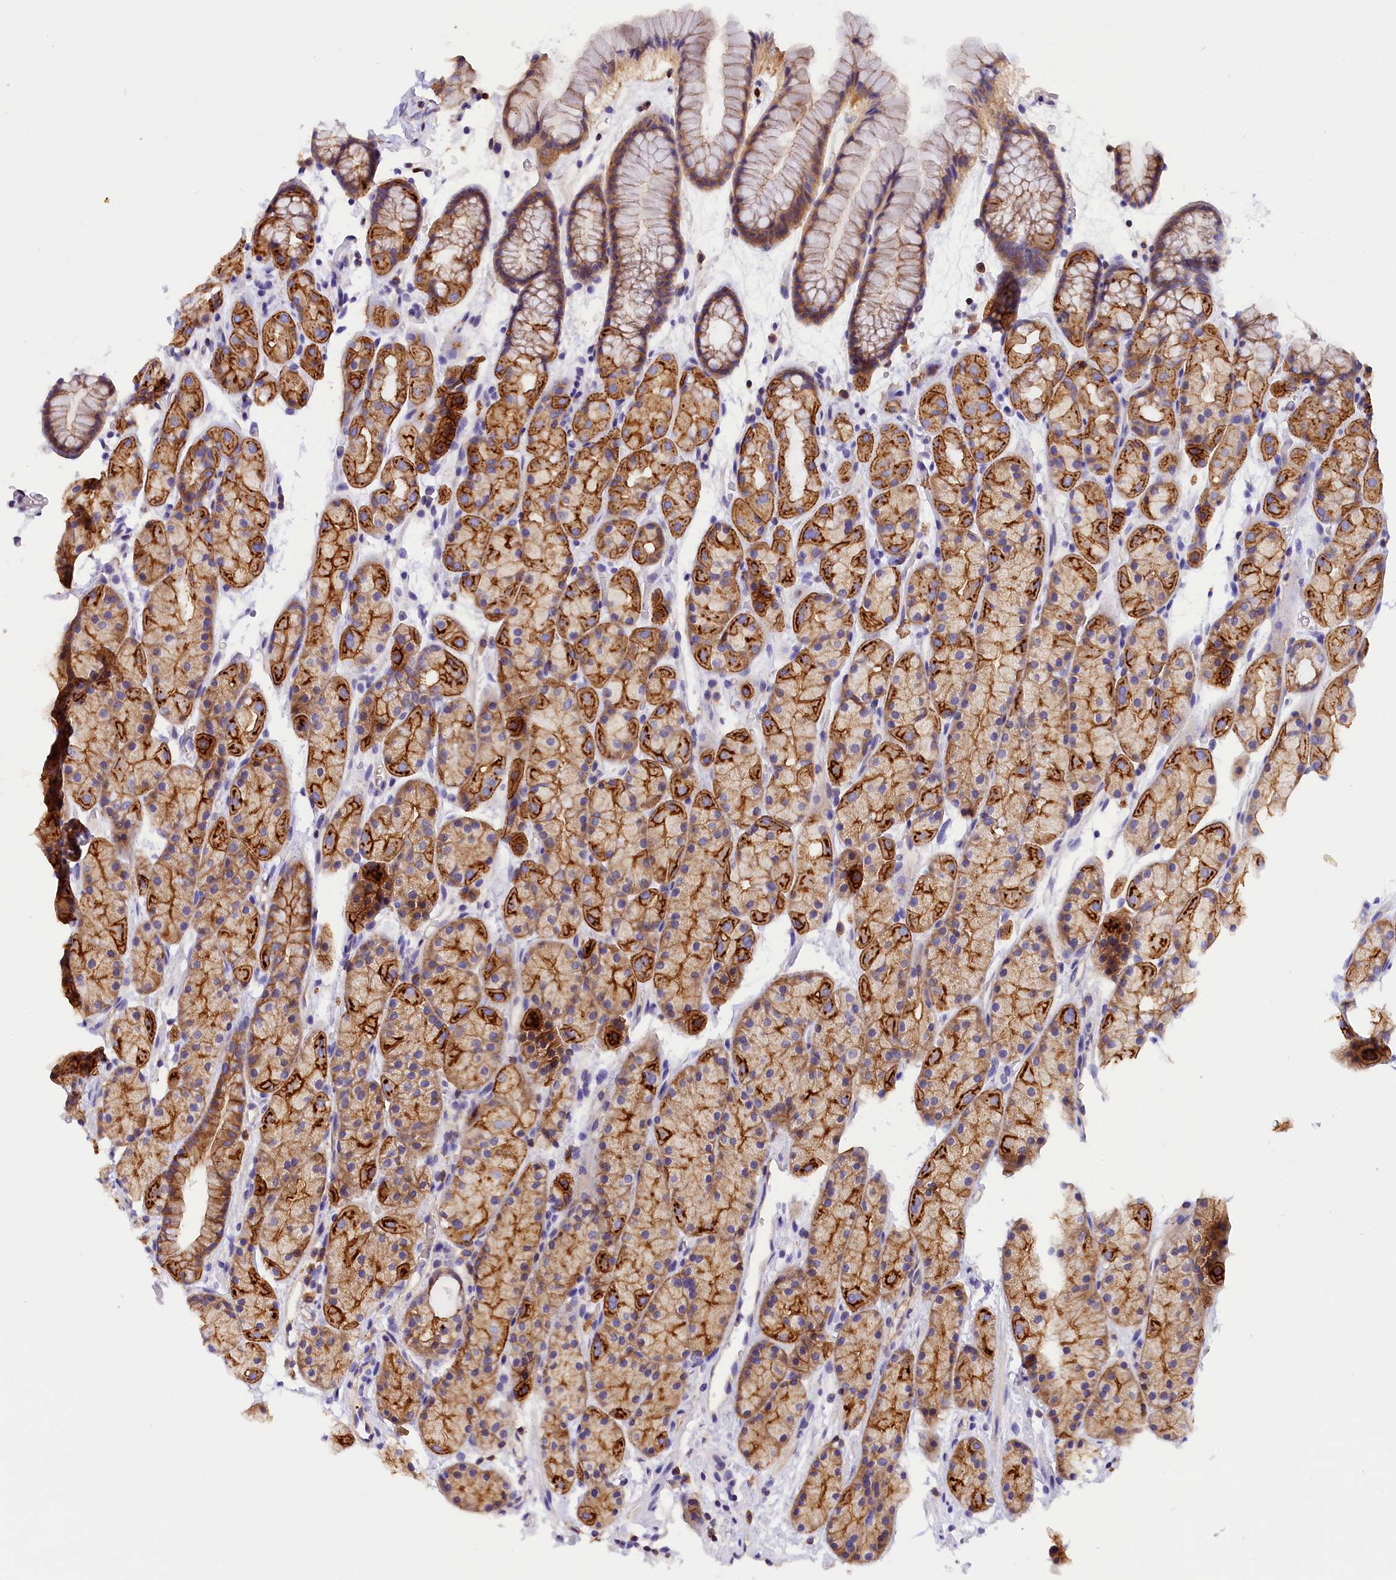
{"staining": {"intensity": "strong", "quantity": ">75%", "location": "cytoplasmic/membranous"}, "tissue": "stomach", "cell_type": "Glandular cells", "image_type": "normal", "snomed": [{"axis": "morphology", "description": "Normal tissue, NOS"}, {"axis": "topography", "description": "Stomach, upper"}, {"axis": "topography", "description": "Stomach"}], "caption": "DAB immunohistochemical staining of benign stomach demonstrates strong cytoplasmic/membranous protein positivity in about >75% of glandular cells. (brown staining indicates protein expression, while blue staining denotes nuclei).", "gene": "FAM193A", "patient": {"sex": "male", "age": 47}}